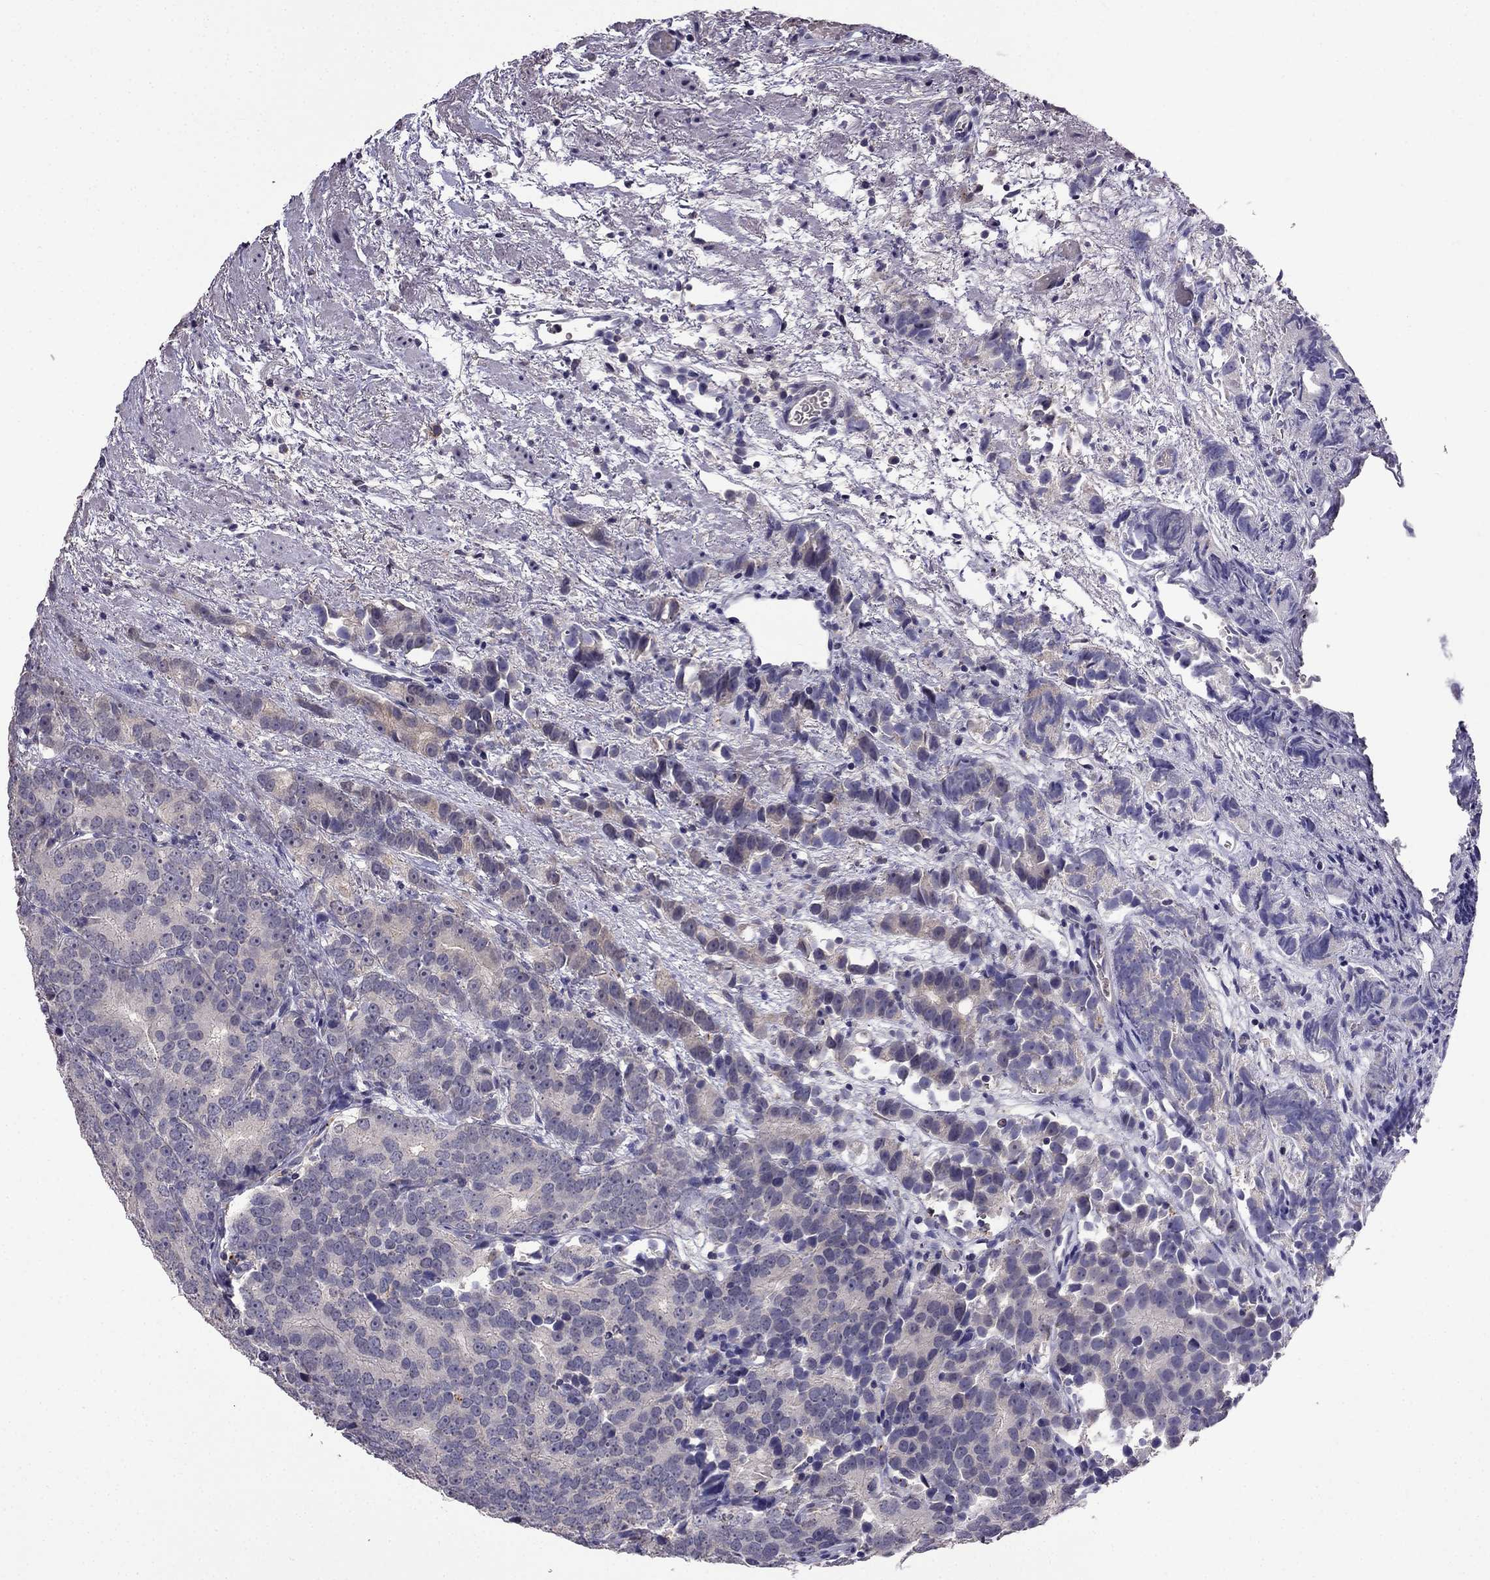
{"staining": {"intensity": "negative", "quantity": "none", "location": "none"}, "tissue": "prostate cancer", "cell_type": "Tumor cells", "image_type": "cancer", "snomed": [{"axis": "morphology", "description": "Adenocarcinoma, High grade"}, {"axis": "topography", "description": "Prostate"}], "caption": "IHC image of neoplastic tissue: prostate high-grade adenocarcinoma stained with DAB displays no significant protein positivity in tumor cells.", "gene": "AQP9", "patient": {"sex": "male", "age": 90}}